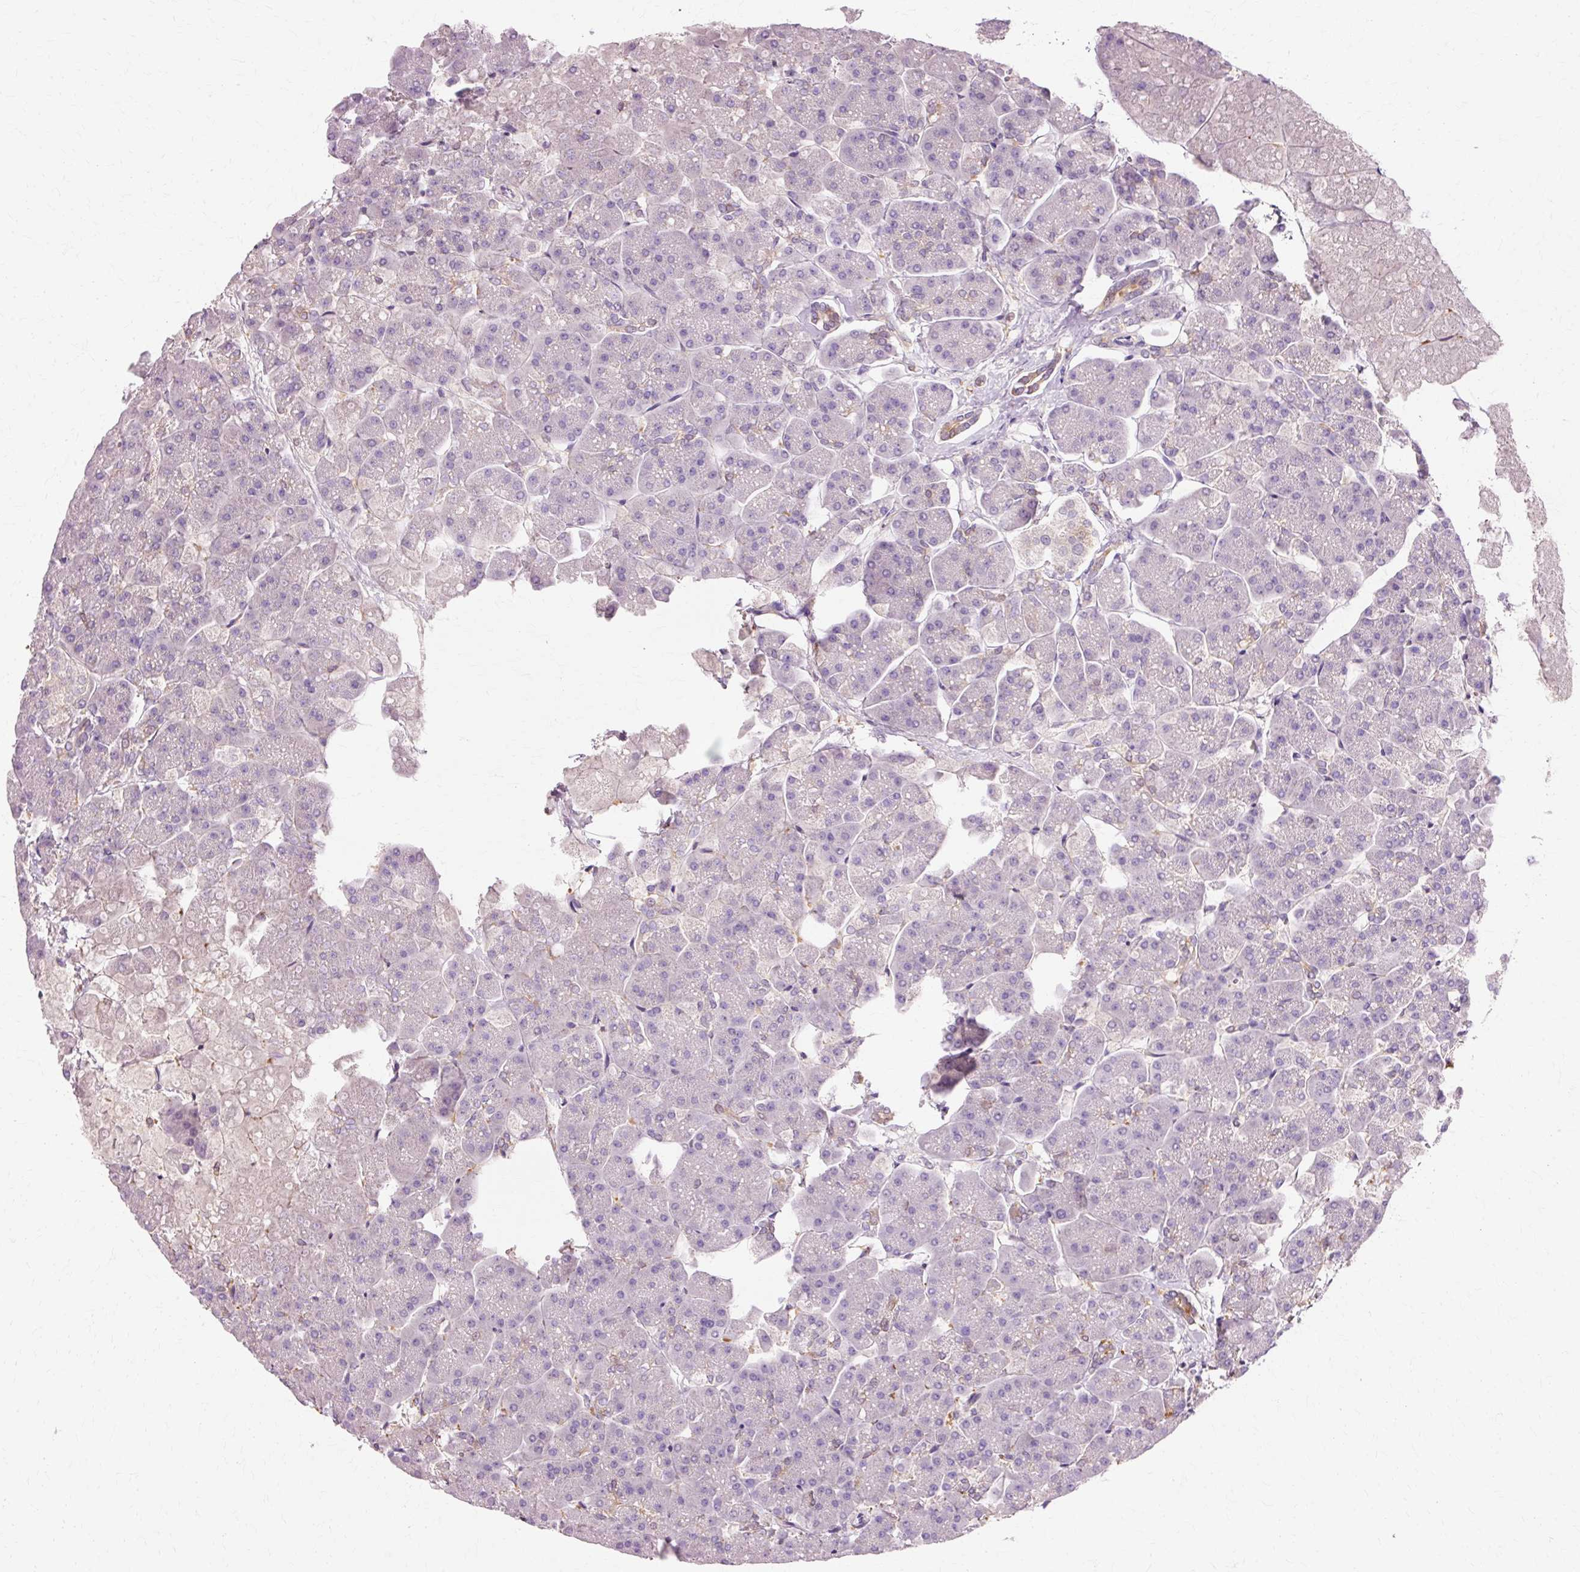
{"staining": {"intensity": "weak", "quantity": "<25%", "location": "cytoplasmic/membranous"}, "tissue": "pancreas", "cell_type": "Exocrine glandular cells", "image_type": "normal", "snomed": [{"axis": "morphology", "description": "Normal tissue, NOS"}, {"axis": "topography", "description": "Pancreas"}, {"axis": "topography", "description": "Peripheral nerve tissue"}], "caption": "Immunohistochemical staining of benign human pancreas shows no significant staining in exocrine glandular cells.", "gene": "VN1R2", "patient": {"sex": "male", "age": 54}}